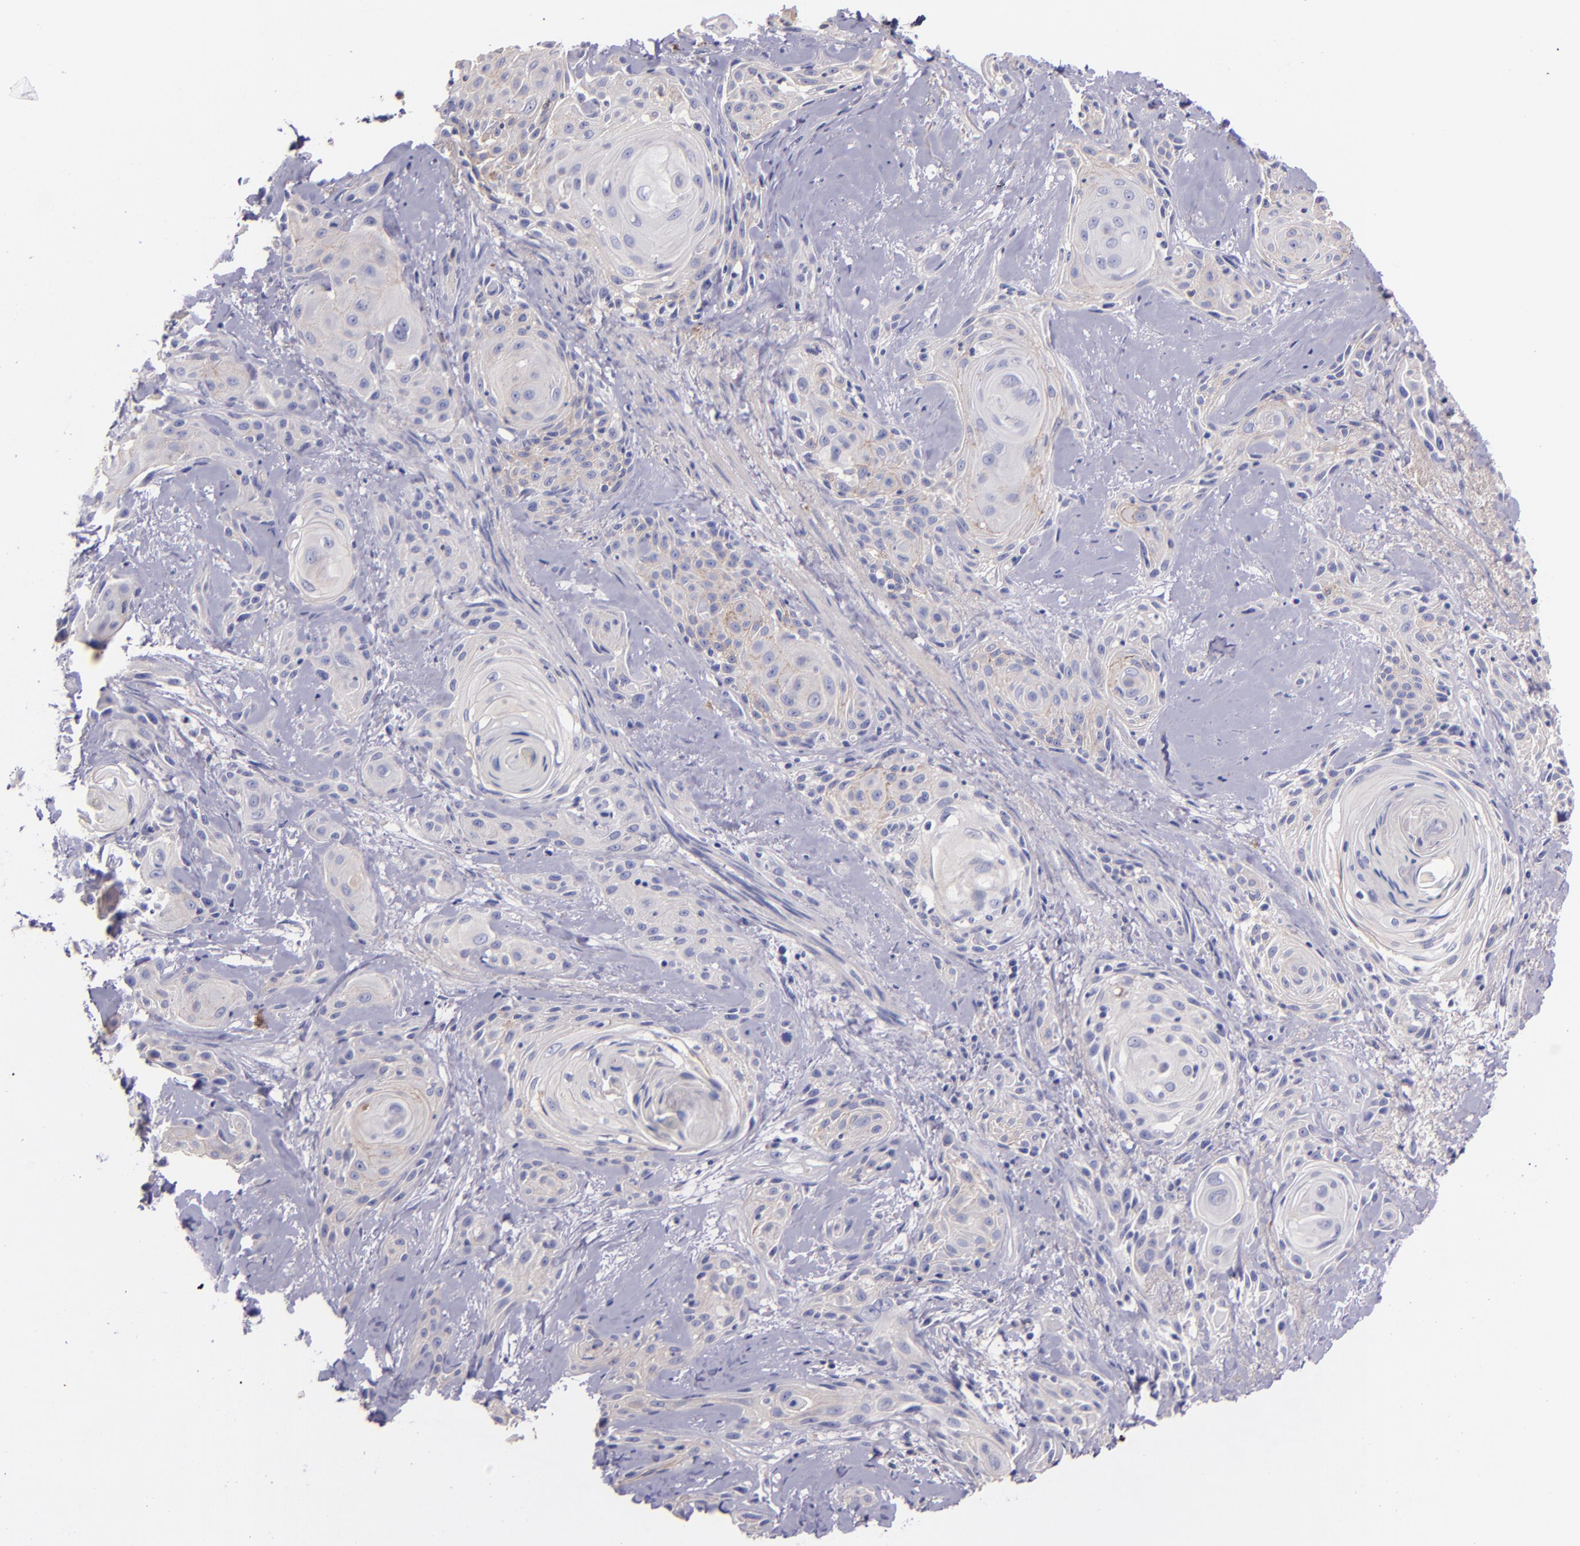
{"staining": {"intensity": "weak", "quantity": "<25%", "location": "cytoplasmic/membranous"}, "tissue": "skin cancer", "cell_type": "Tumor cells", "image_type": "cancer", "snomed": [{"axis": "morphology", "description": "Squamous cell carcinoma, NOS"}, {"axis": "topography", "description": "Skin"}, {"axis": "topography", "description": "Anal"}], "caption": "This is an IHC histopathology image of skin squamous cell carcinoma. There is no expression in tumor cells.", "gene": "KNG1", "patient": {"sex": "male", "age": 64}}